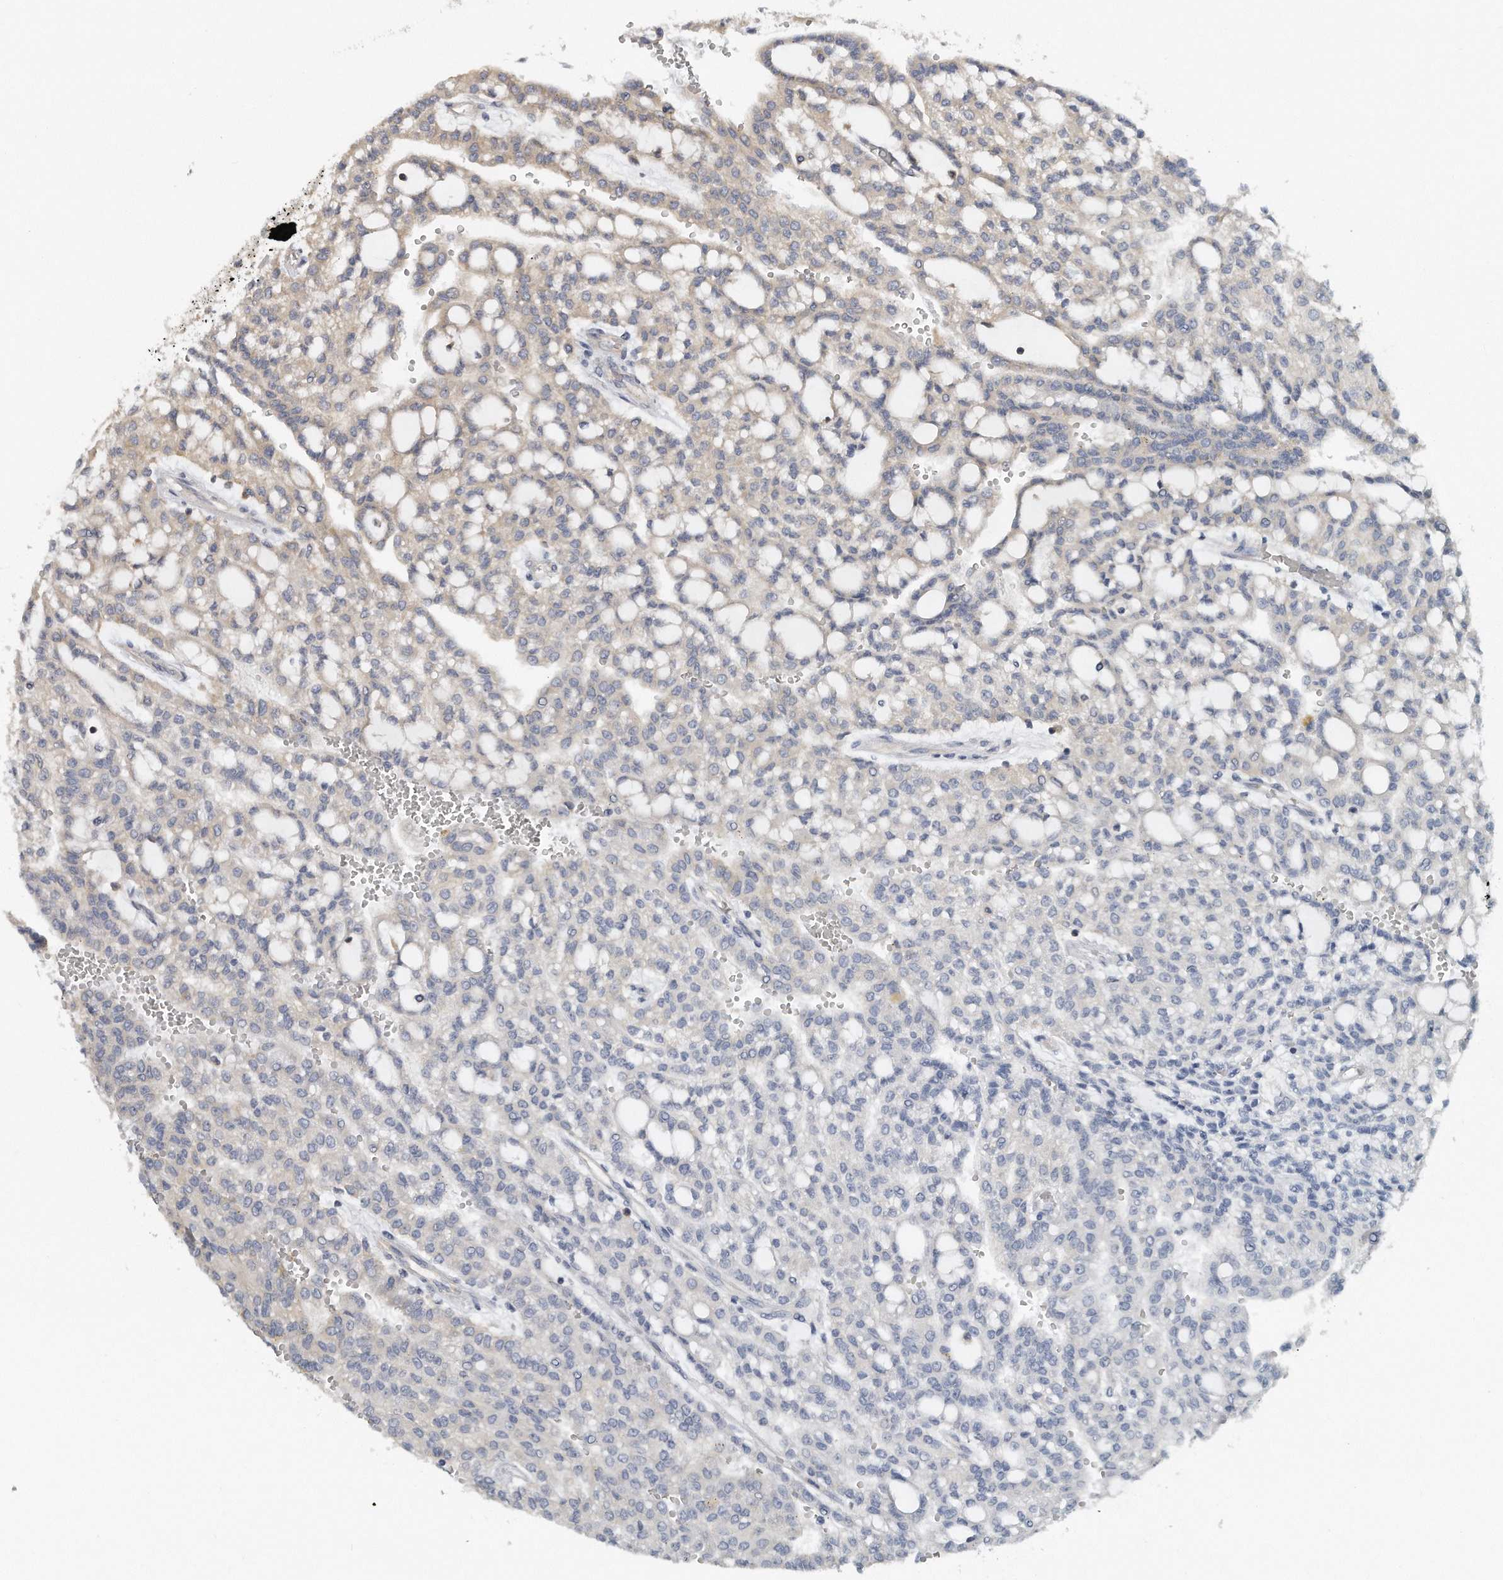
{"staining": {"intensity": "negative", "quantity": "none", "location": "none"}, "tissue": "renal cancer", "cell_type": "Tumor cells", "image_type": "cancer", "snomed": [{"axis": "morphology", "description": "Adenocarcinoma, NOS"}, {"axis": "topography", "description": "Kidney"}], "caption": "Tumor cells show no significant protein expression in renal cancer (adenocarcinoma).", "gene": "EIF3I", "patient": {"sex": "male", "age": 63}}